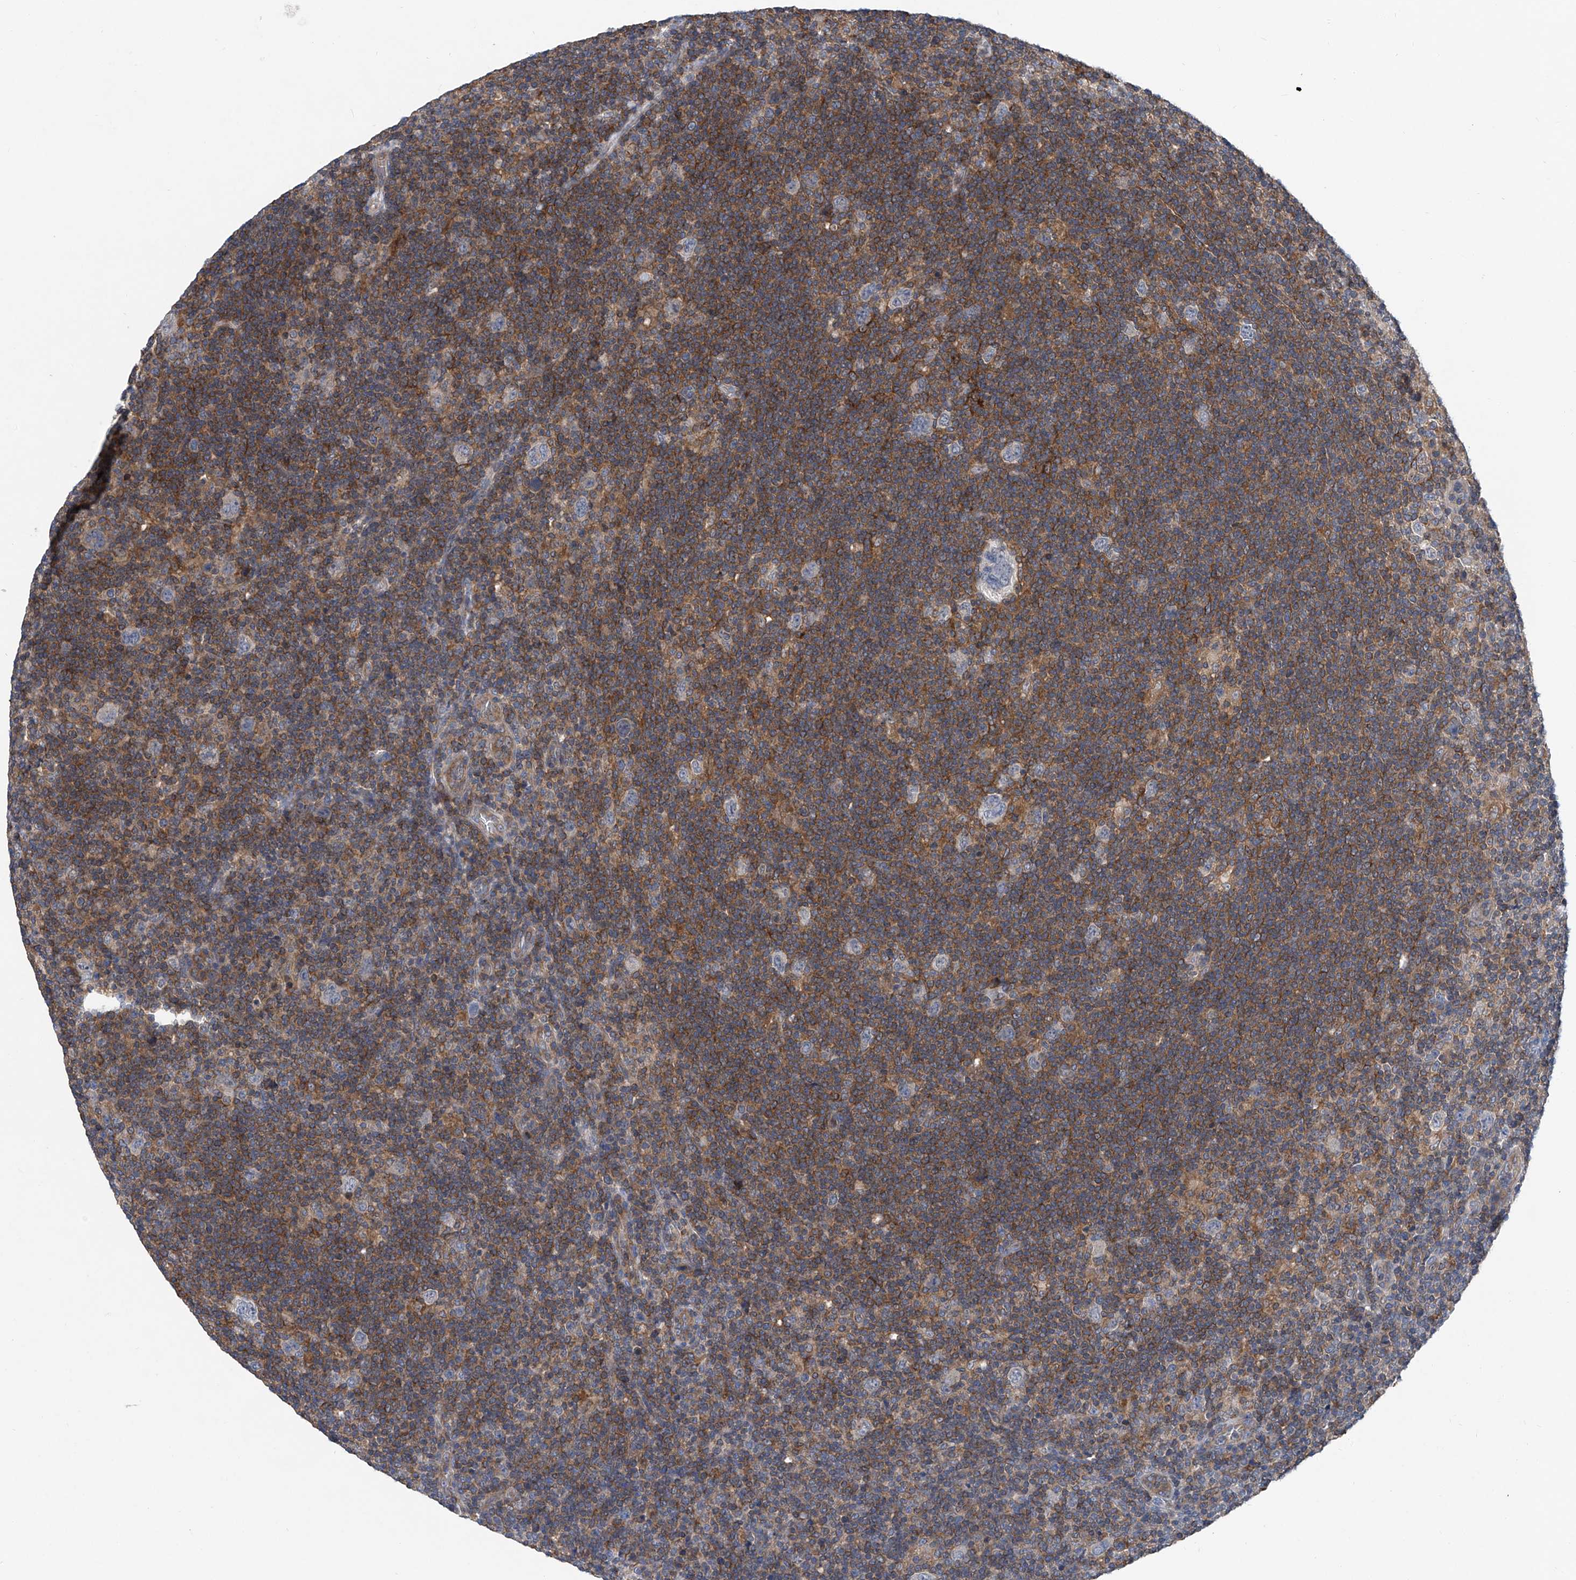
{"staining": {"intensity": "negative", "quantity": "none", "location": "none"}, "tissue": "lymphoma", "cell_type": "Tumor cells", "image_type": "cancer", "snomed": [{"axis": "morphology", "description": "Hodgkin's disease, NOS"}, {"axis": "topography", "description": "Lymph node"}], "caption": "Image shows no protein positivity in tumor cells of Hodgkin's disease tissue.", "gene": "TRIM38", "patient": {"sex": "female", "age": 57}}